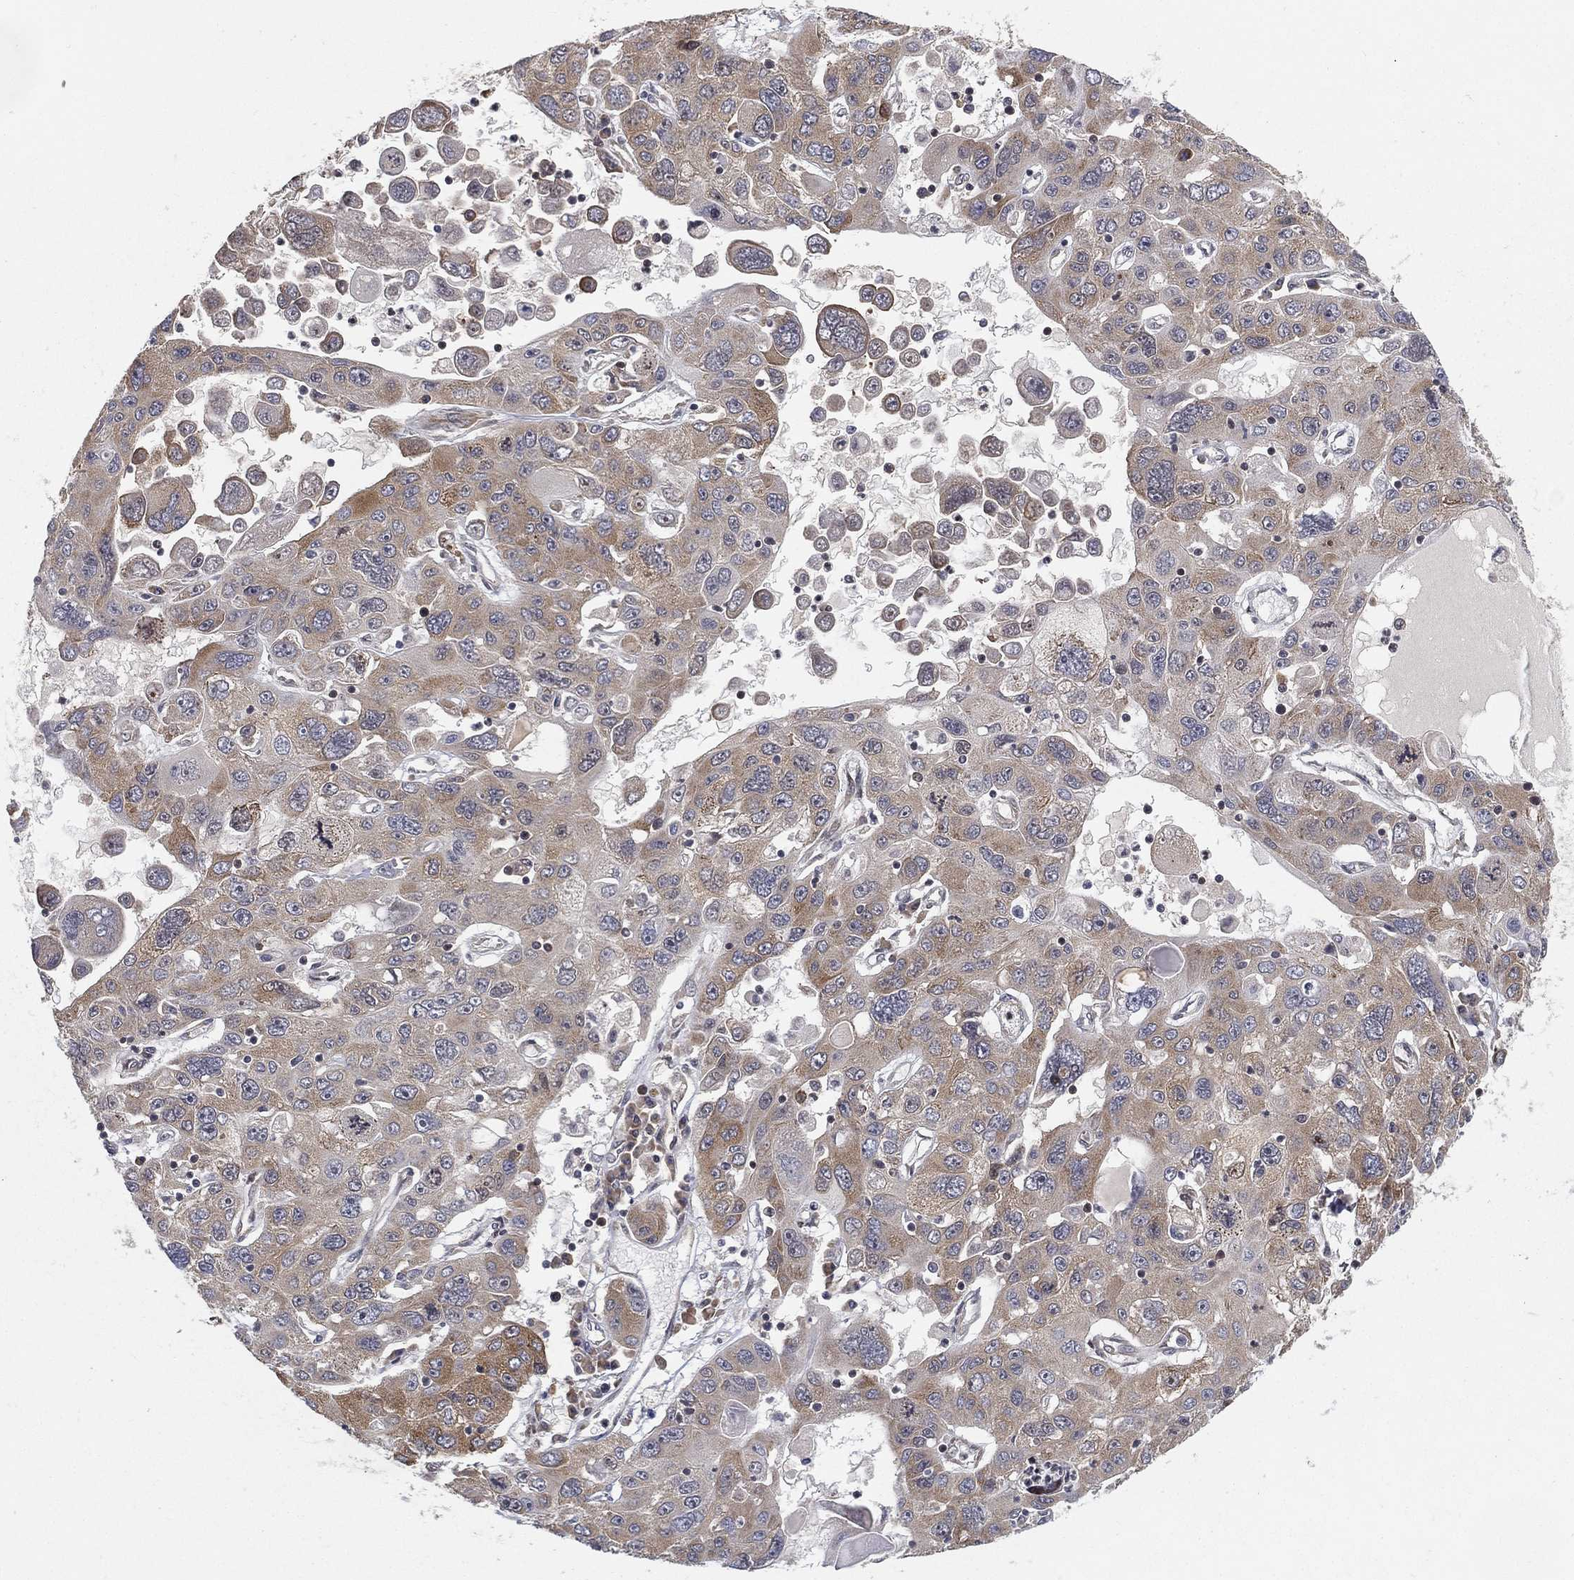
{"staining": {"intensity": "weak", "quantity": "25%-75%", "location": "cytoplasmic/membranous"}, "tissue": "stomach cancer", "cell_type": "Tumor cells", "image_type": "cancer", "snomed": [{"axis": "morphology", "description": "Adenocarcinoma, NOS"}, {"axis": "topography", "description": "Stomach"}], "caption": "High-magnification brightfield microscopy of stomach adenocarcinoma stained with DAB (brown) and counterstained with hematoxylin (blue). tumor cells exhibit weak cytoplasmic/membranous expression is present in about25%-75% of cells. The staining is performed using DAB (3,3'-diaminobenzidine) brown chromogen to label protein expression. The nuclei are counter-stained blue using hematoxylin.", "gene": "TMTC4", "patient": {"sex": "male", "age": 56}}